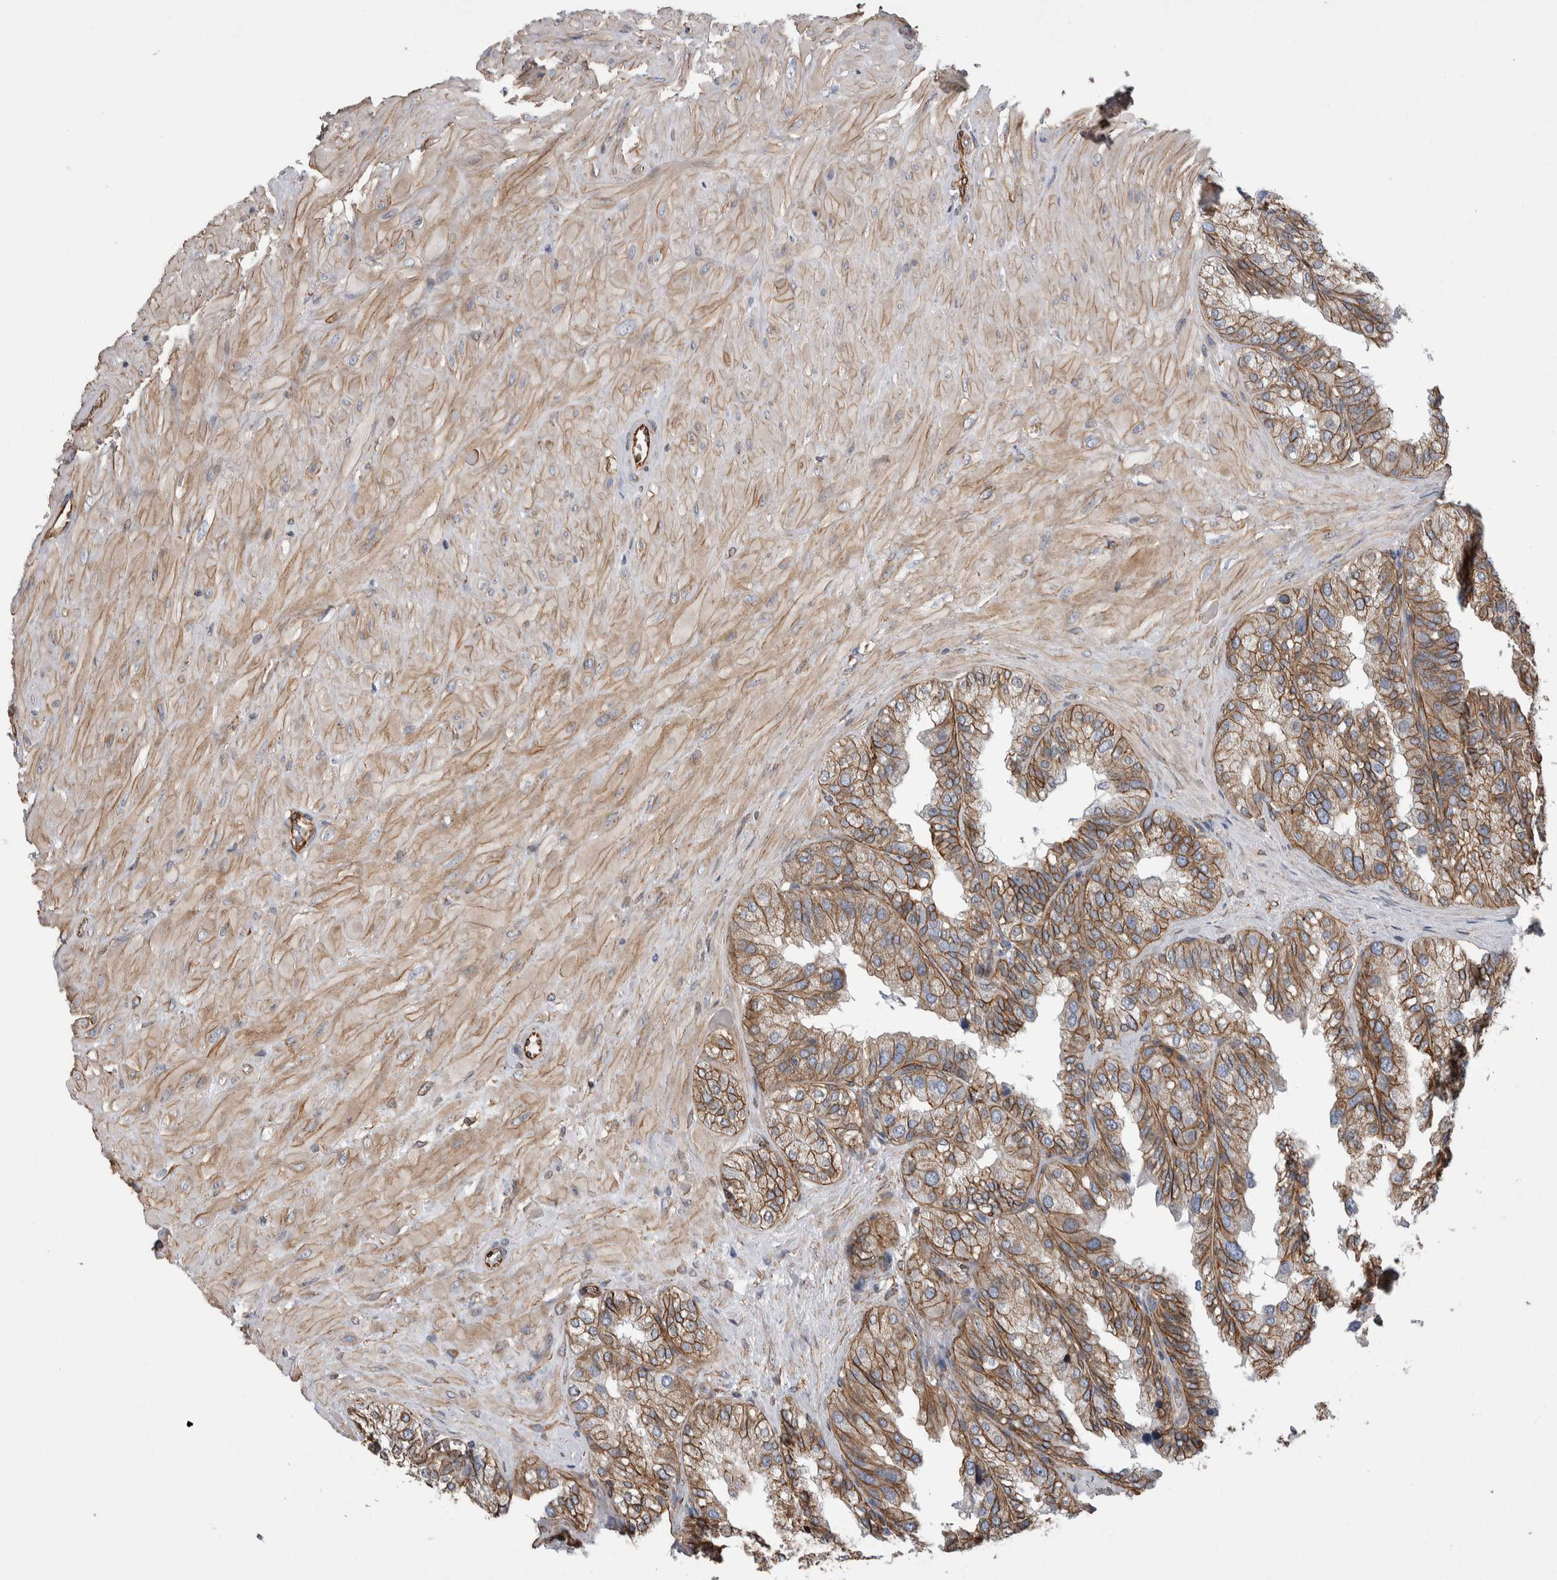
{"staining": {"intensity": "moderate", "quantity": ">75%", "location": "cytoplasmic/membranous"}, "tissue": "seminal vesicle", "cell_type": "Glandular cells", "image_type": "normal", "snomed": [{"axis": "morphology", "description": "Normal tissue, NOS"}, {"axis": "topography", "description": "Prostate"}, {"axis": "topography", "description": "Seminal veicle"}], "caption": "Protein staining shows moderate cytoplasmic/membranous expression in approximately >75% of glandular cells in unremarkable seminal vesicle. Using DAB (brown) and hematoxylin (blue) stains, captured at high magnification using brightfield microscopy.", "gene": "KIF12", "patient": {"sex": "male", "age": 51}}